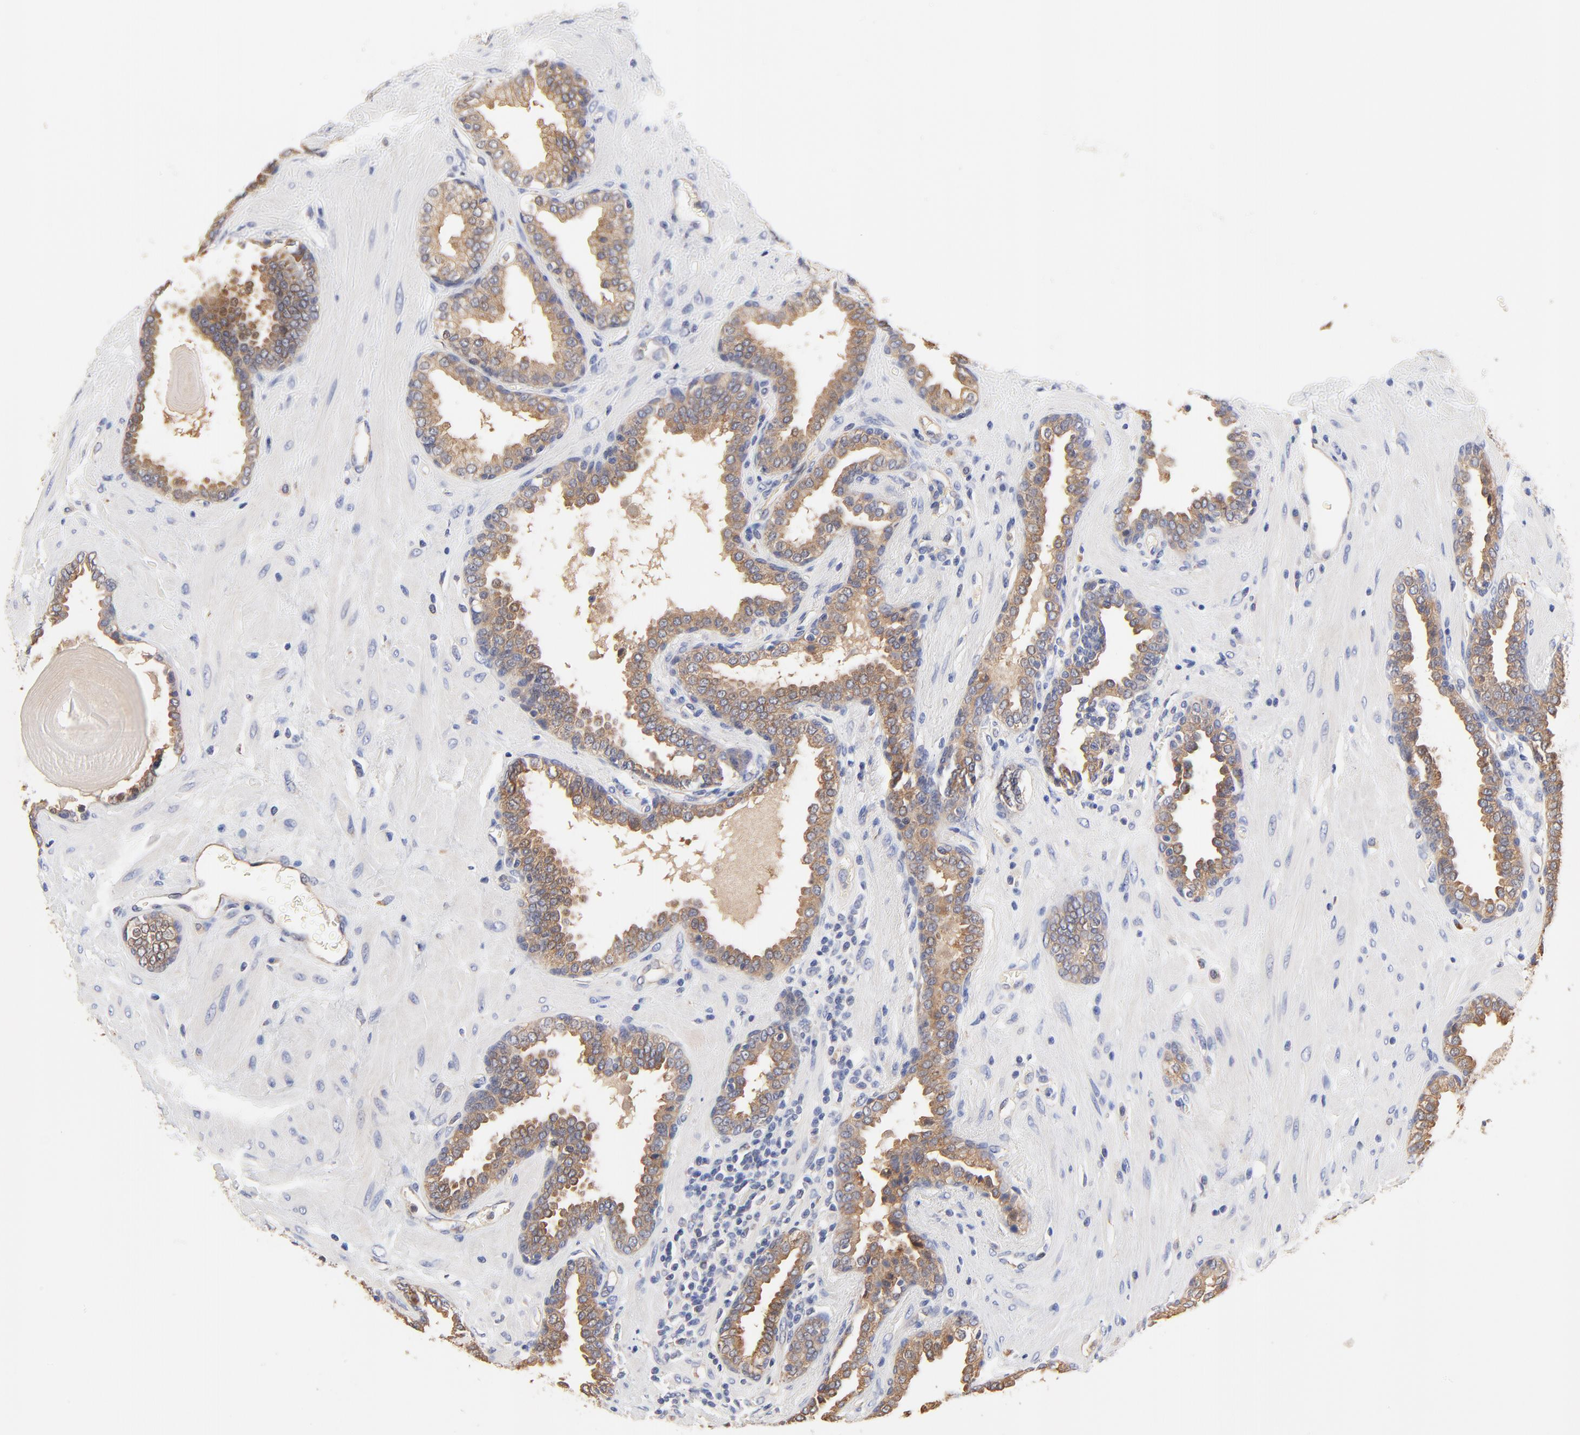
{"staining": {"intensity": "moderate", "quantity": ">75%", "location": "cytoplasmic/membranous"}, "tissue": "prostate", "cell_type": "Glandular cells", "image_type": "normal", "snomed": [{"axis": "morphology", "description": "Normal tissue, NOS"}, {"axis": "topography", "description": "Prostate"}], "caption": "Prostate stained with DAB (3,3'-diaminobenzidine) immunohistochemistry (IHC) exhibits medium levels of moderate cytoplasmic/membranous staining in about >75% of glandular cells. (DAB (3,3'-diaminobenzidine) = brown stain, brightfield microscopy at high magnification).", "gene": "FBXL2", "patient": {"sex": "male", "age": 51}}